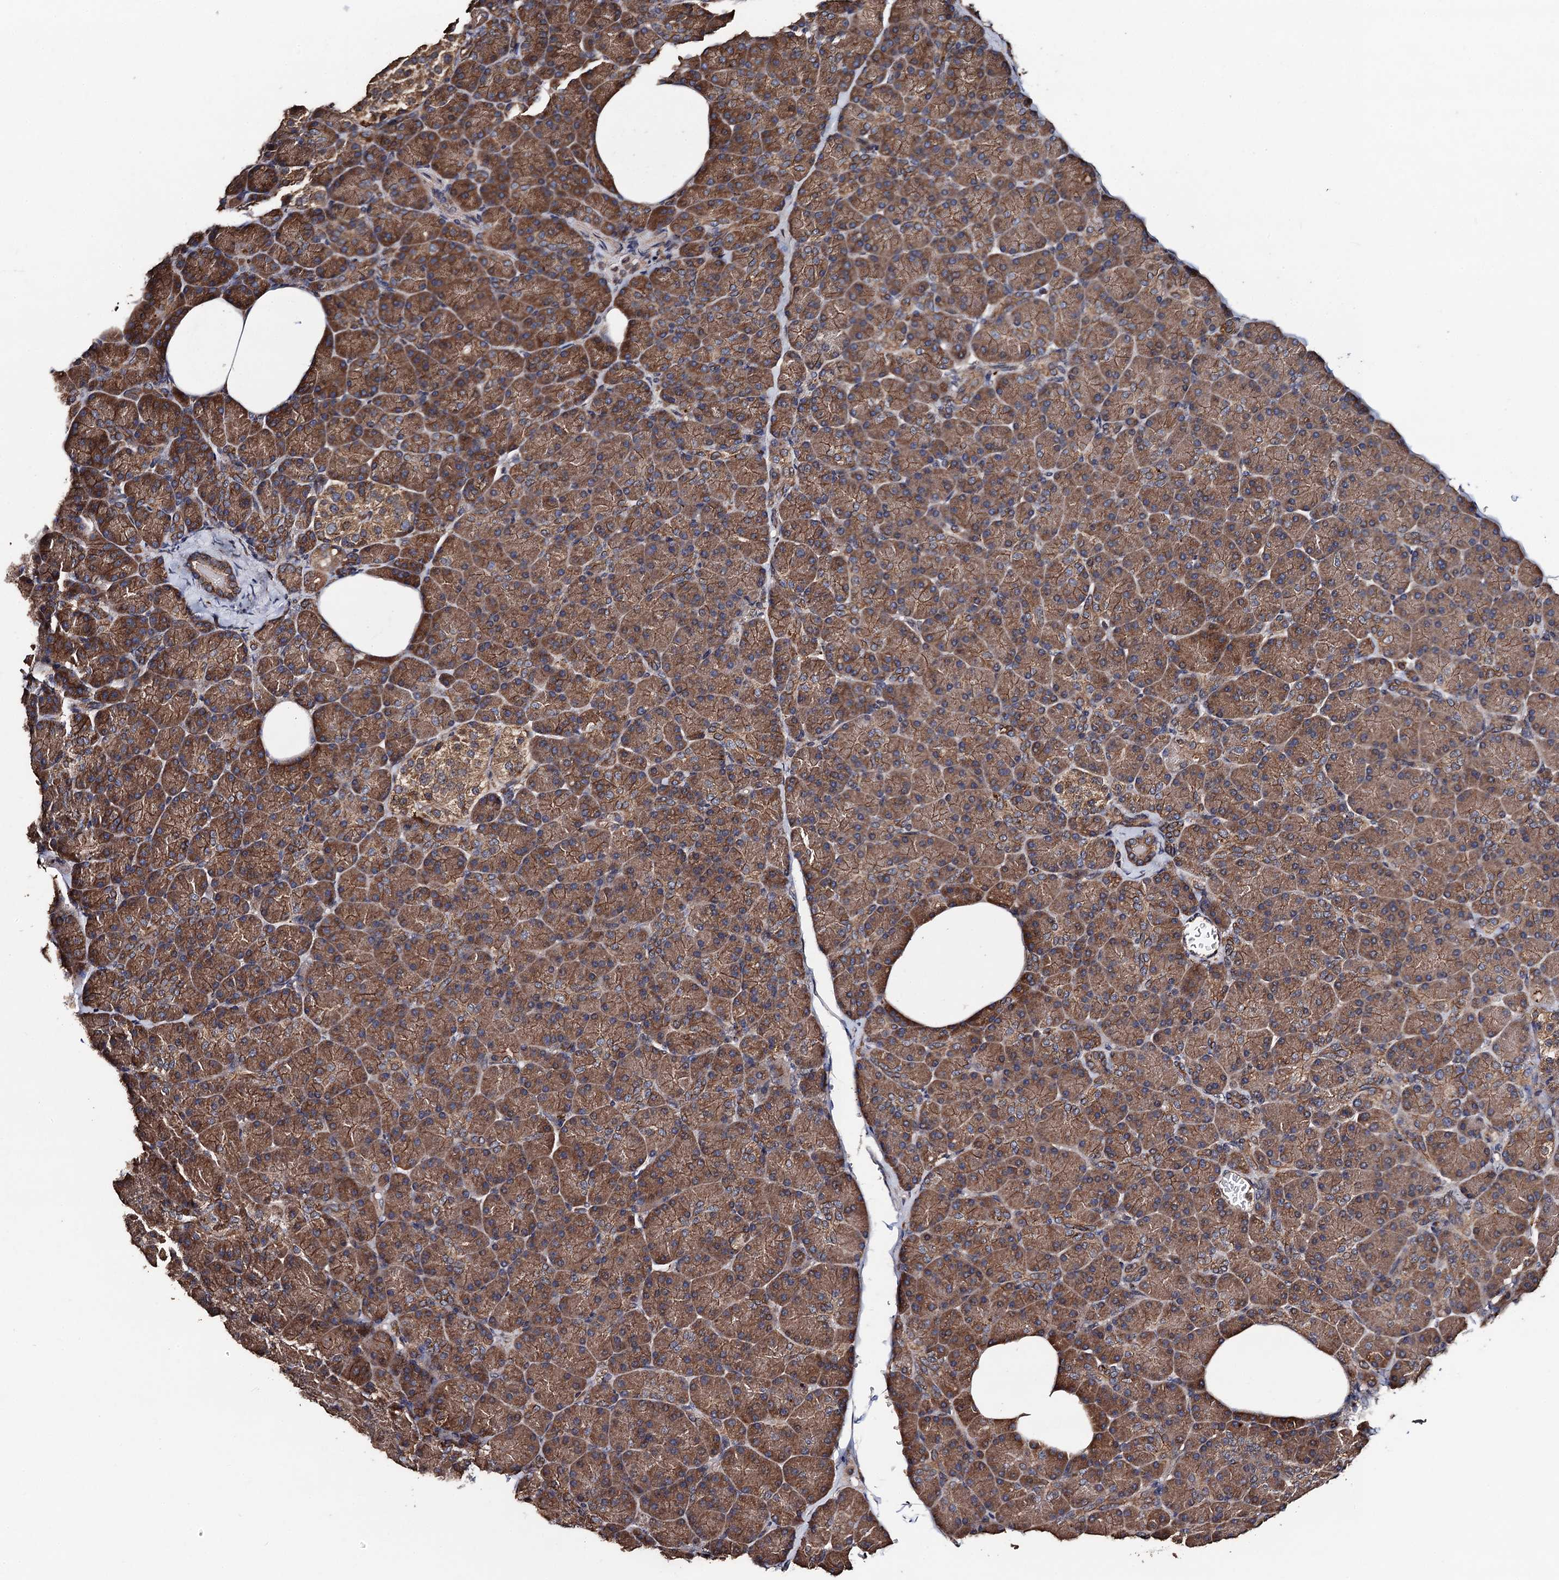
{"staining": {"intensity": "moderate", "quantity": ">75%", "location": "cytoplasmic/membranous"}, "tissue": "pancreas", "cell_type": "Exocrine glandular cells", "image_type": "normal", "snomed": [{"axis": "morphology", "description": "Normal tissue, NOS"}, {"axis": "topography", "description": "Pancreas"}], "caption": "IHC micrograph of unremarkable human pancreas stained for a protein (brown), which displays medium levels of moderate cytoplasmic/membranous positivity in about >75% of exocrine glandular cells.", "gene": "PPTC7", "patient": {"sex": "female", "age": 43}}